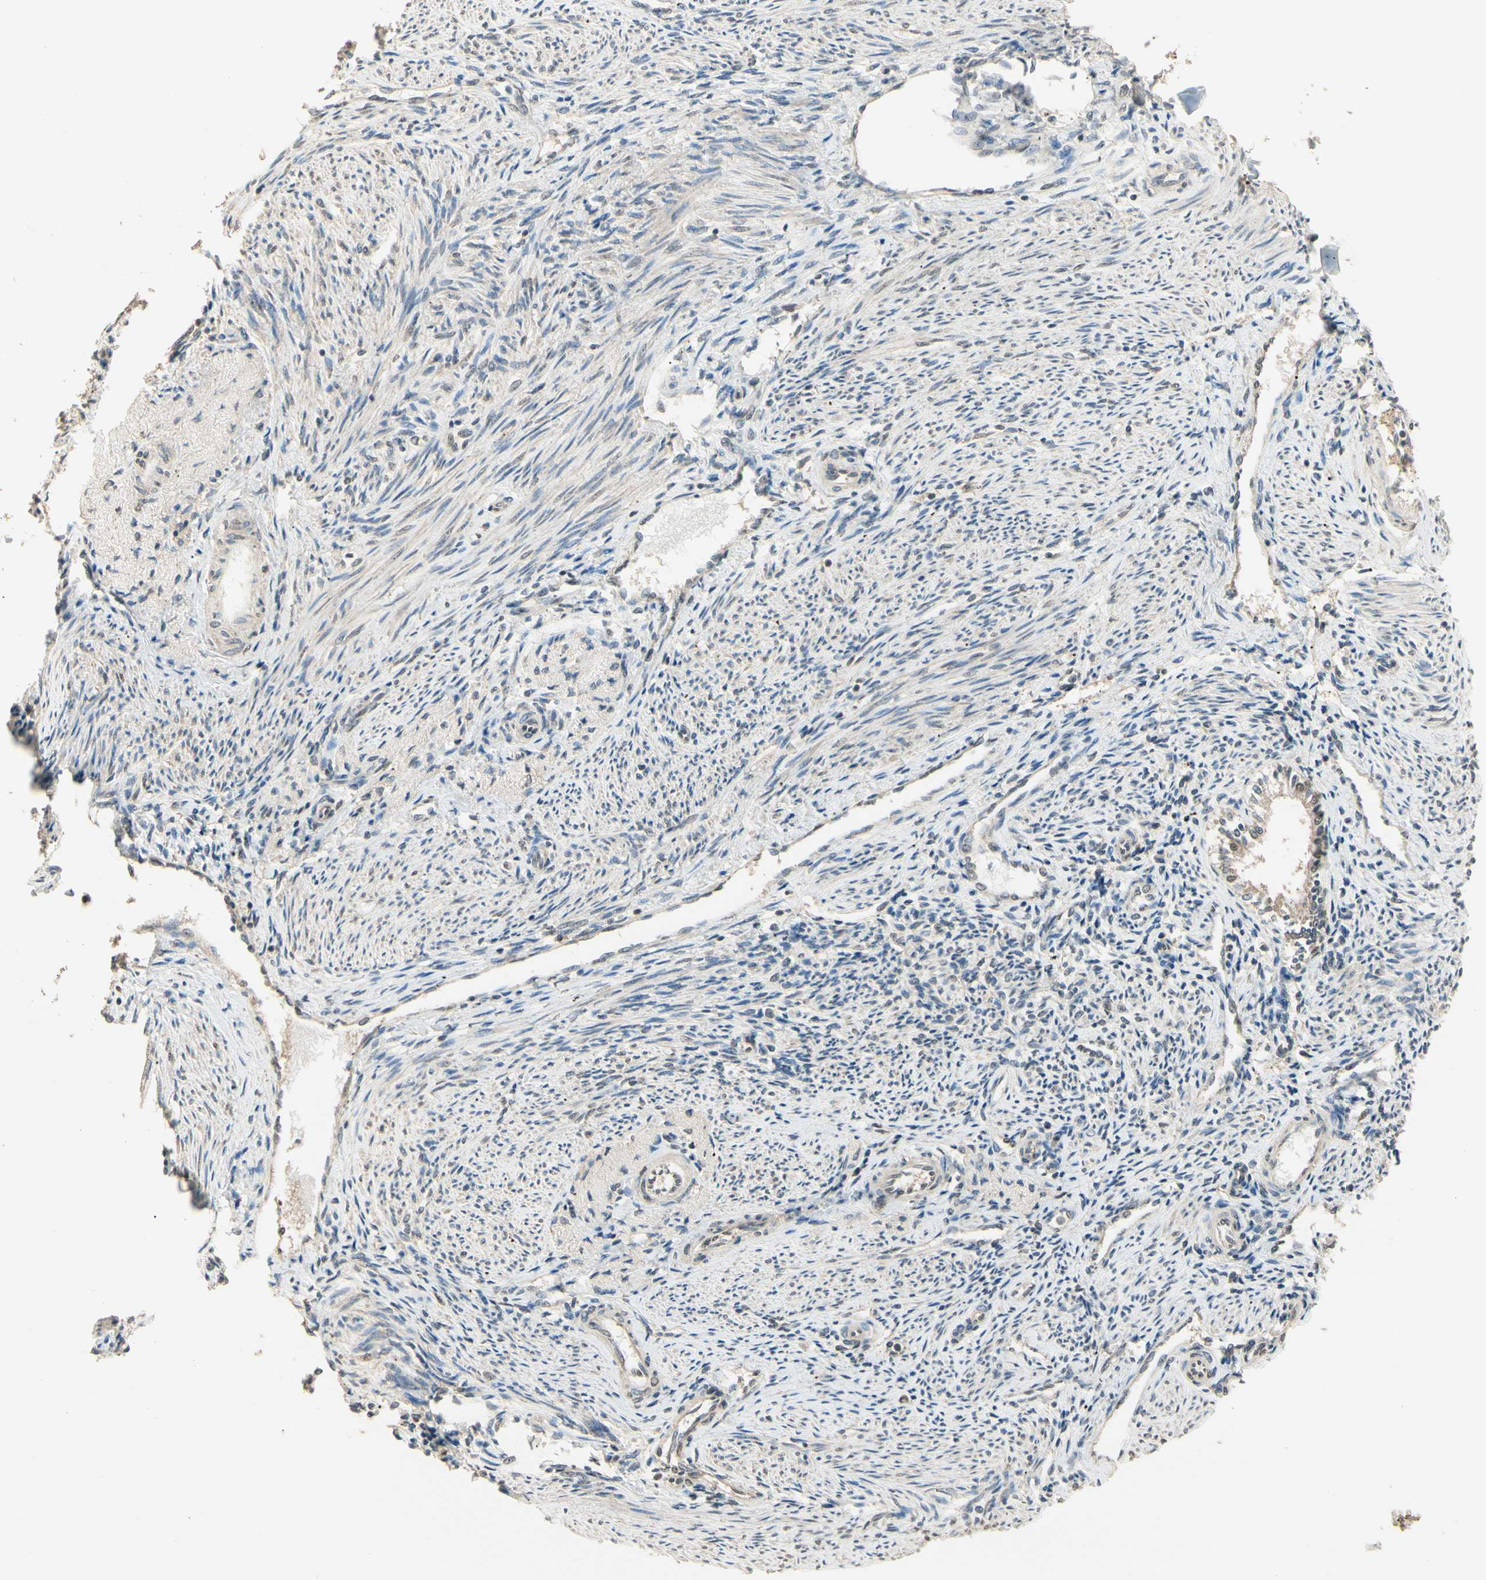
{"staining": {"intensity": "weak", "quantity": "25%-75%", "location": "nuclear"}, "tissue": "endometrium", "cell_type": "Cells in endometrial stroma", "image_type": "normal", "snomed": [{"axis": "morphology", "description": "Normal tissue, NOS"}, {"axis": "topography", "description": "Endometrium"}], "caption": "IHC (DAB (3,3'-diaminobenzidine)) staining of benign human endometrium reveals weak nuclear protein staining in about 25%-75% of cells in endometrial stroma.", "gene": "SGCA", "patient": {"sex": "female", "age": 42}}